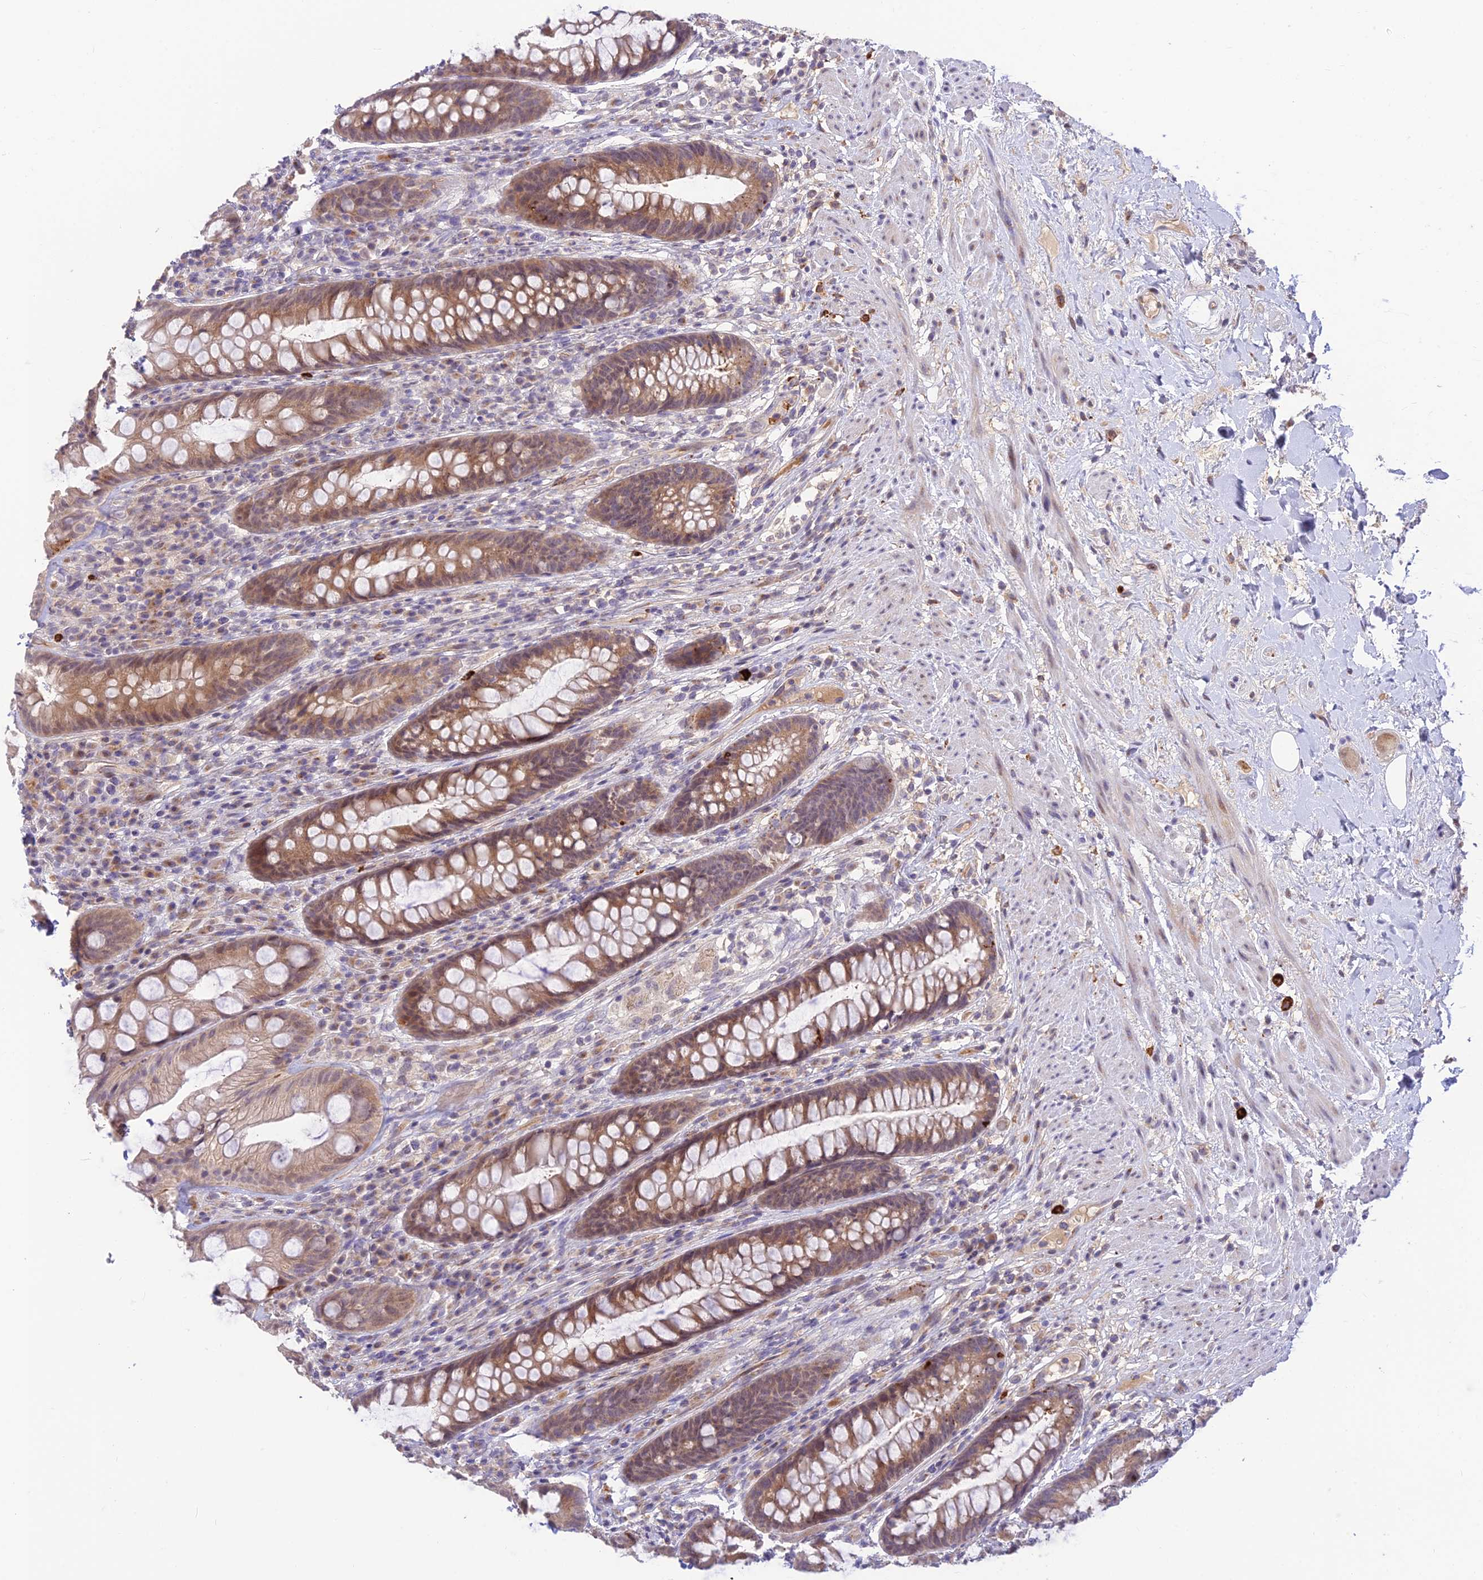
{"staining": {"intensity": "weak", "quantity": ">75%", "location": "cytoplasmic/membranous"}, "tissue": "rectum", "cell_type": "Glandular cells", "image_type": "normal", "snomed": [{"axis": "morphology", "description": "Normal tissue, NOS"}, {"axis": "topography", "description": "Rectum"}], "caption": "A low amount of weak cytoplasmic/membranous expression is present in about >75% of glandular cells in benign rectum.", "gene": "ASPDH", "patient": {"sex": "male", "age": 74}}